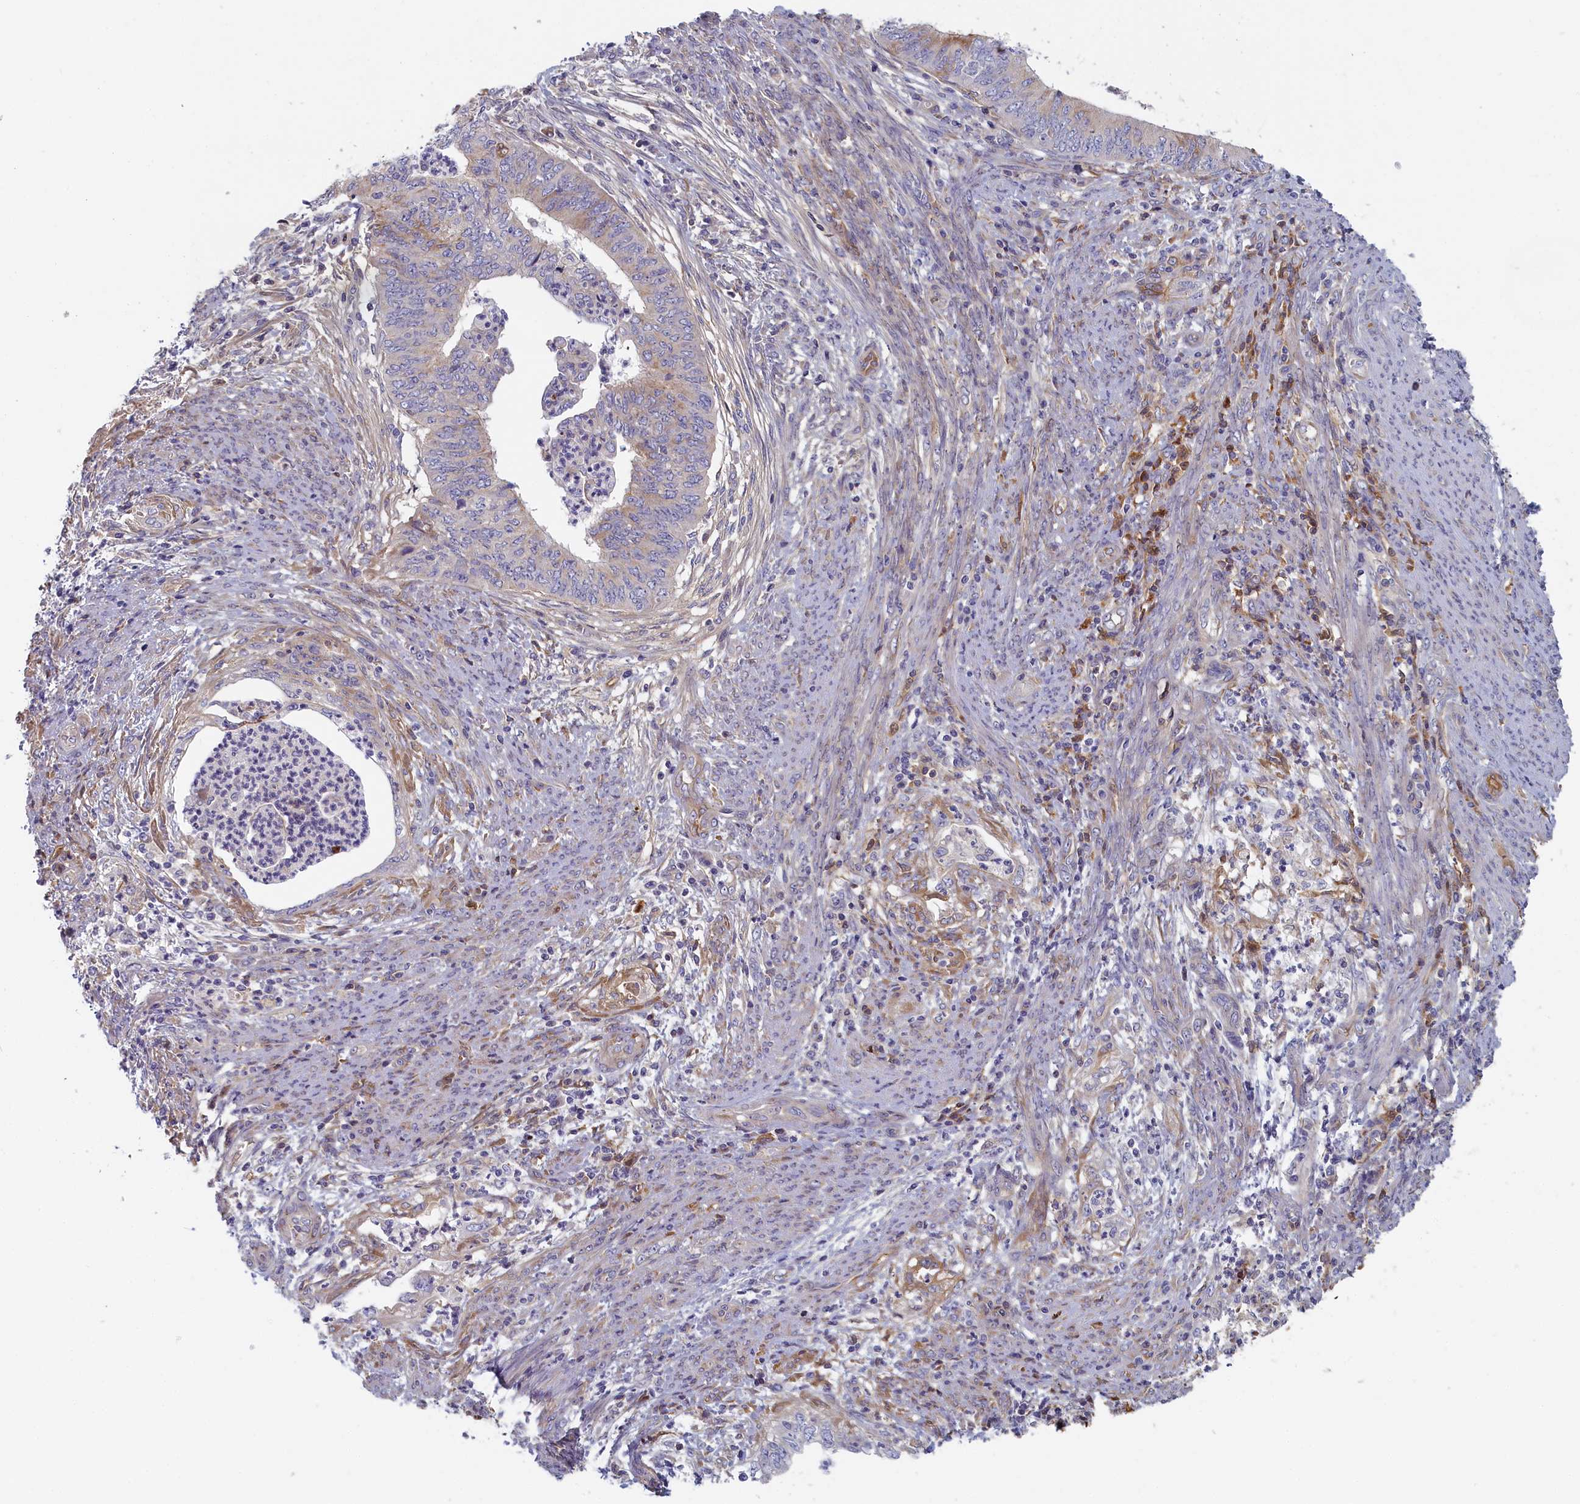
{"staining": {"intensity": "negative", "quantity": "none", "location": "none"}, "tissue": "endometrial cancer", "cell_type": "Tumor cells", "image_type": "cancer", "snomed": [{"axis": "morphology", "description": "Adenocarcinoma, NOS"}, {"axis": "topography", "description": "Endometrium"}], "caption": "Tumor cells are negative for brown protein staining in endometrial cancer (adenocarcinoma). (Brightfield microscopy of DAB immunohistochemistry at high magnification).", "gene": "STX16", "patient": {"sex": "female", "age": 68}}